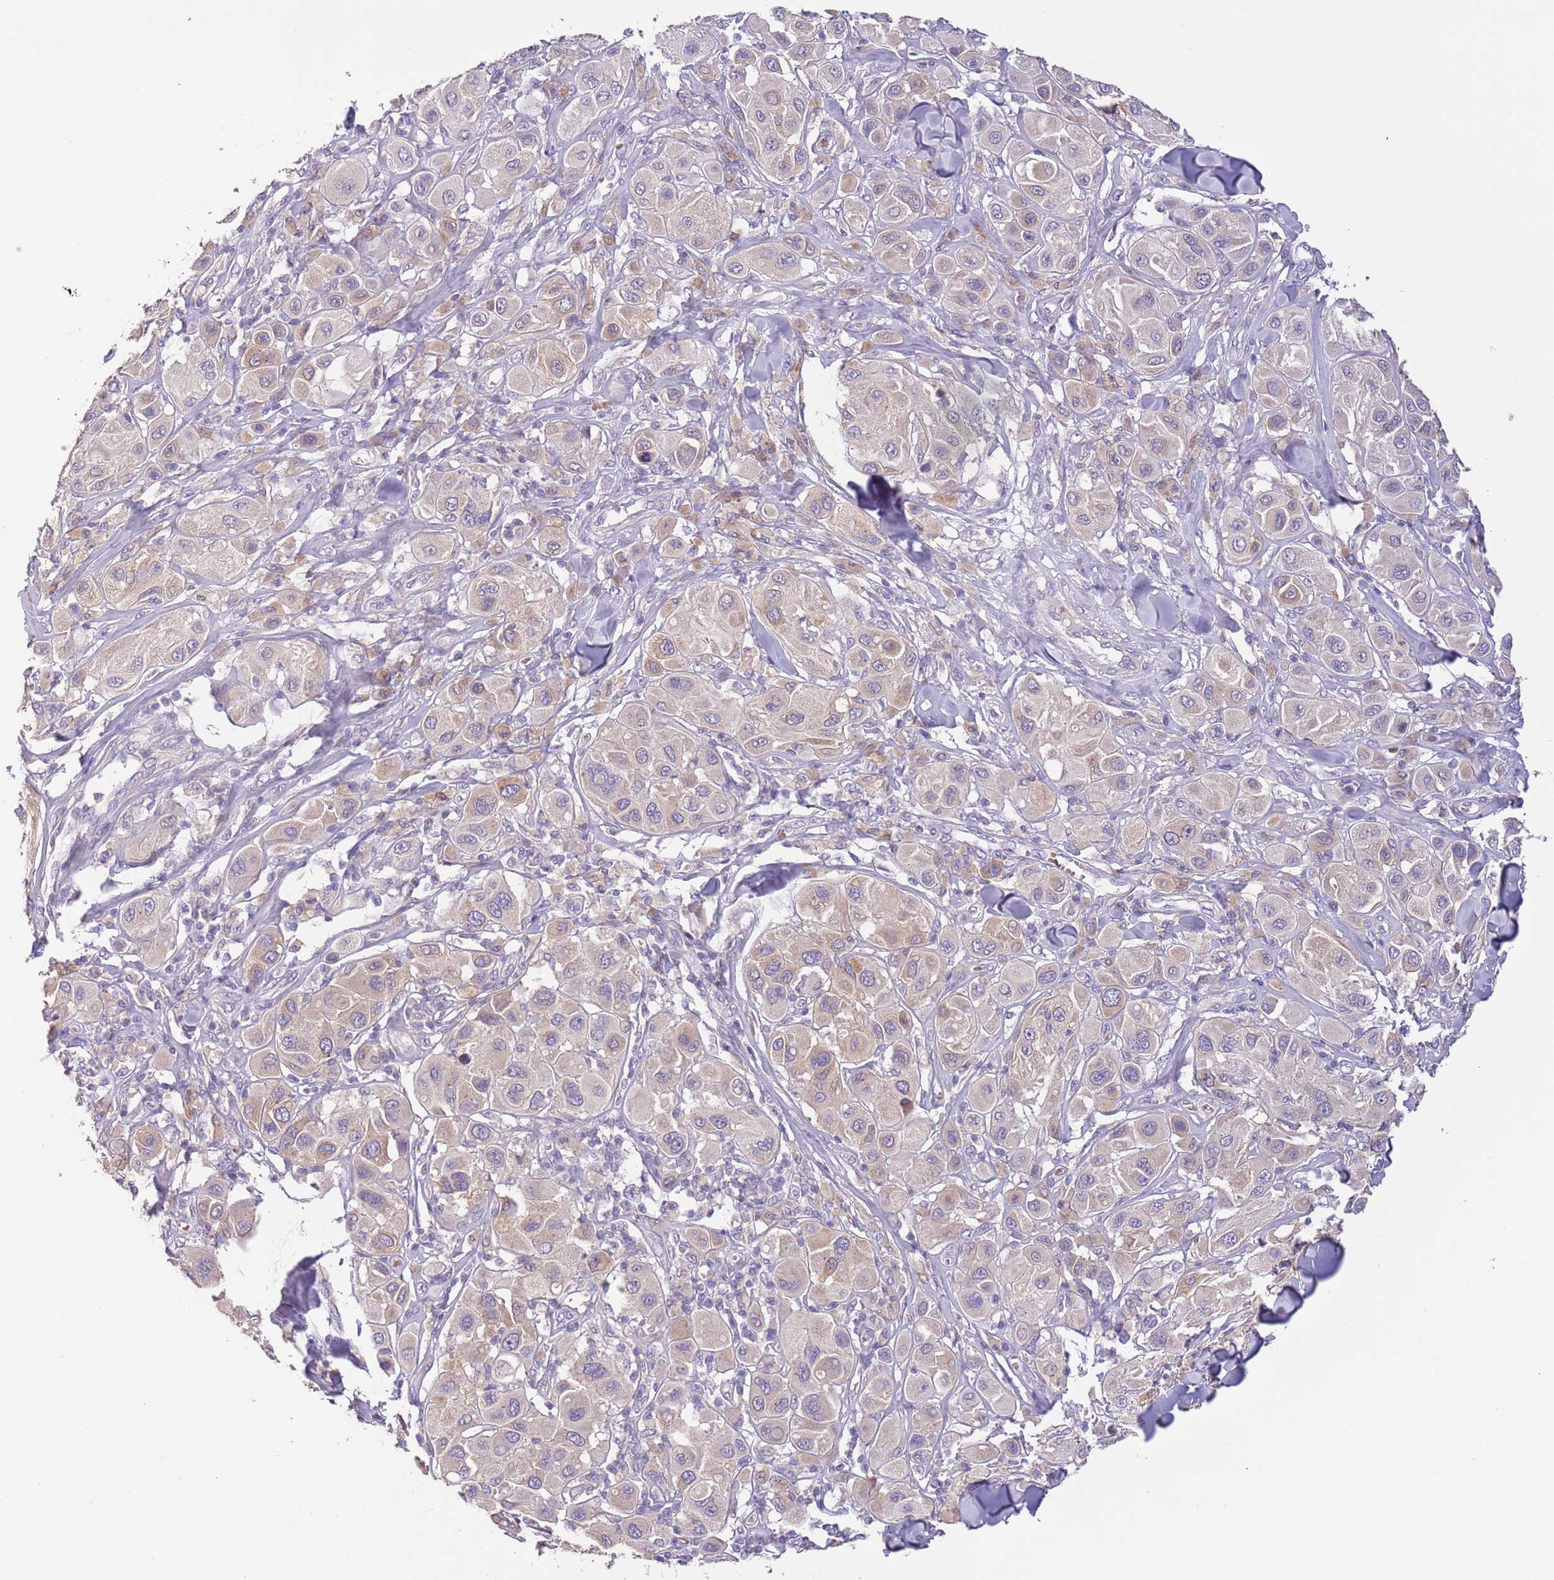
{"staining": {"intensity": "weak", "quantity": "<25%", "location": "cytoplasmic/membranous"}, "tissue": "melanoma", "cell_type": "Tumor cells", "image_type": "cancer", "snomed": [{"axis": "morphology", "description": "Malignant melanoma, Metastatic site"}, {"axis": "topography", "description": "Skin"}], "caption": "Malignant melanoma (metastatic site) was stained to show a protein in brown. There is no significant positivity in tumor cells.", "gene": "ZNF658", "patient": {"sex": "male", "age": 41}}